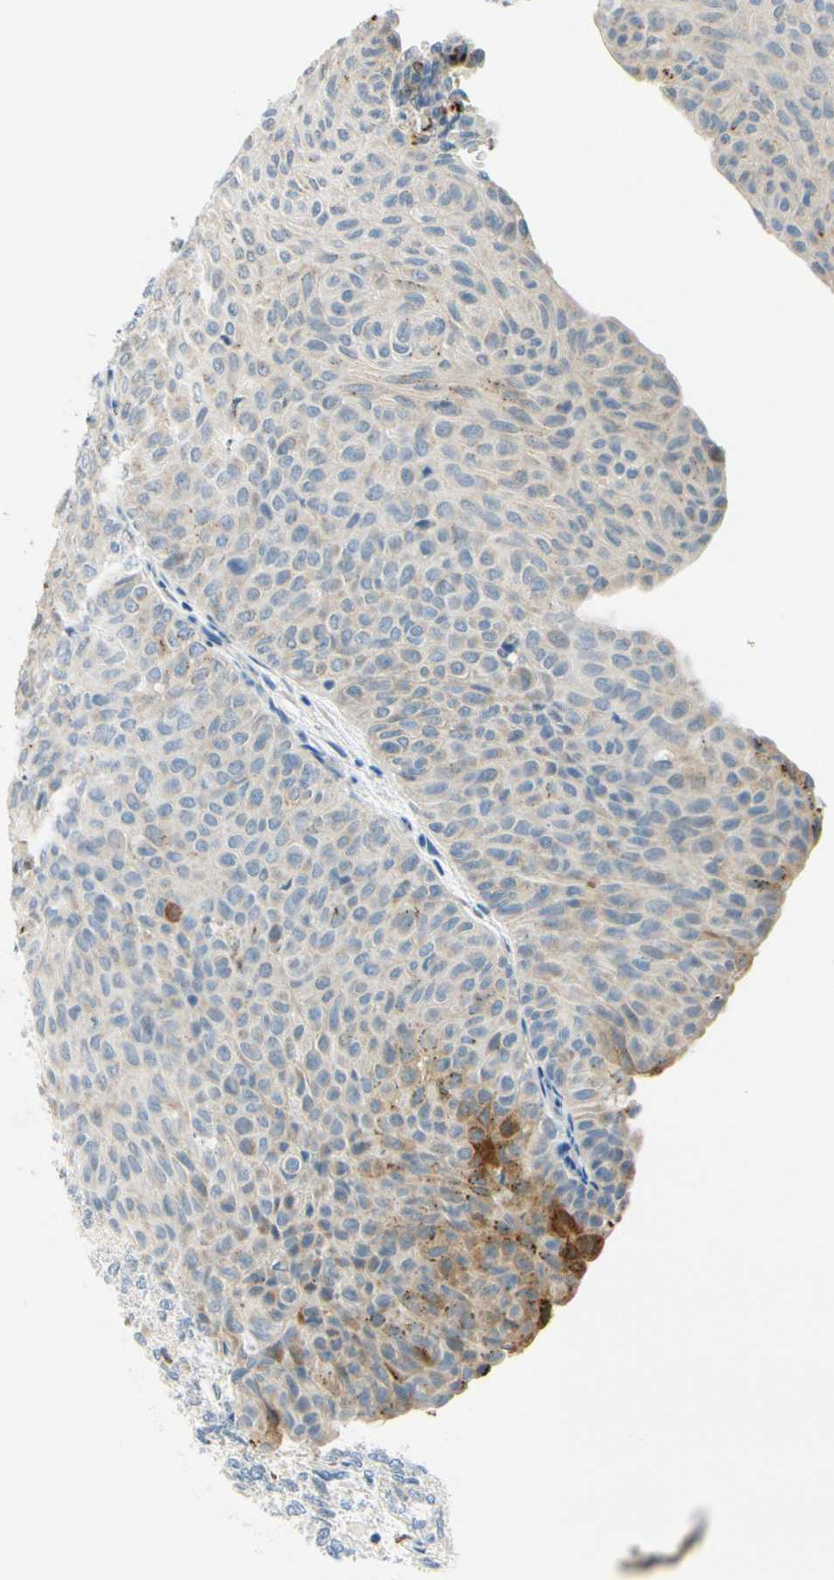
{"staining": {"intensity": "moderate", "quantity": "<25%", "location": "cytoplasmic/membranous"}, "tissue": "urothelial cancer", "cell_type": "Tumor cells", "image_type": "cancer", "snomed": [{"axis": "morphology", "description": "Urothelial carcinoma, Low grade"}, {"axis": "topography", "description": "Urinary bladder"}], "caption": "The immunohistochemical stain shows moderate cytoplasmic/membranous expression in tumor cells of urothelial cancer tissue.", "gene": "GALNT5", "patient": {"sex": "male", "age": 78}}